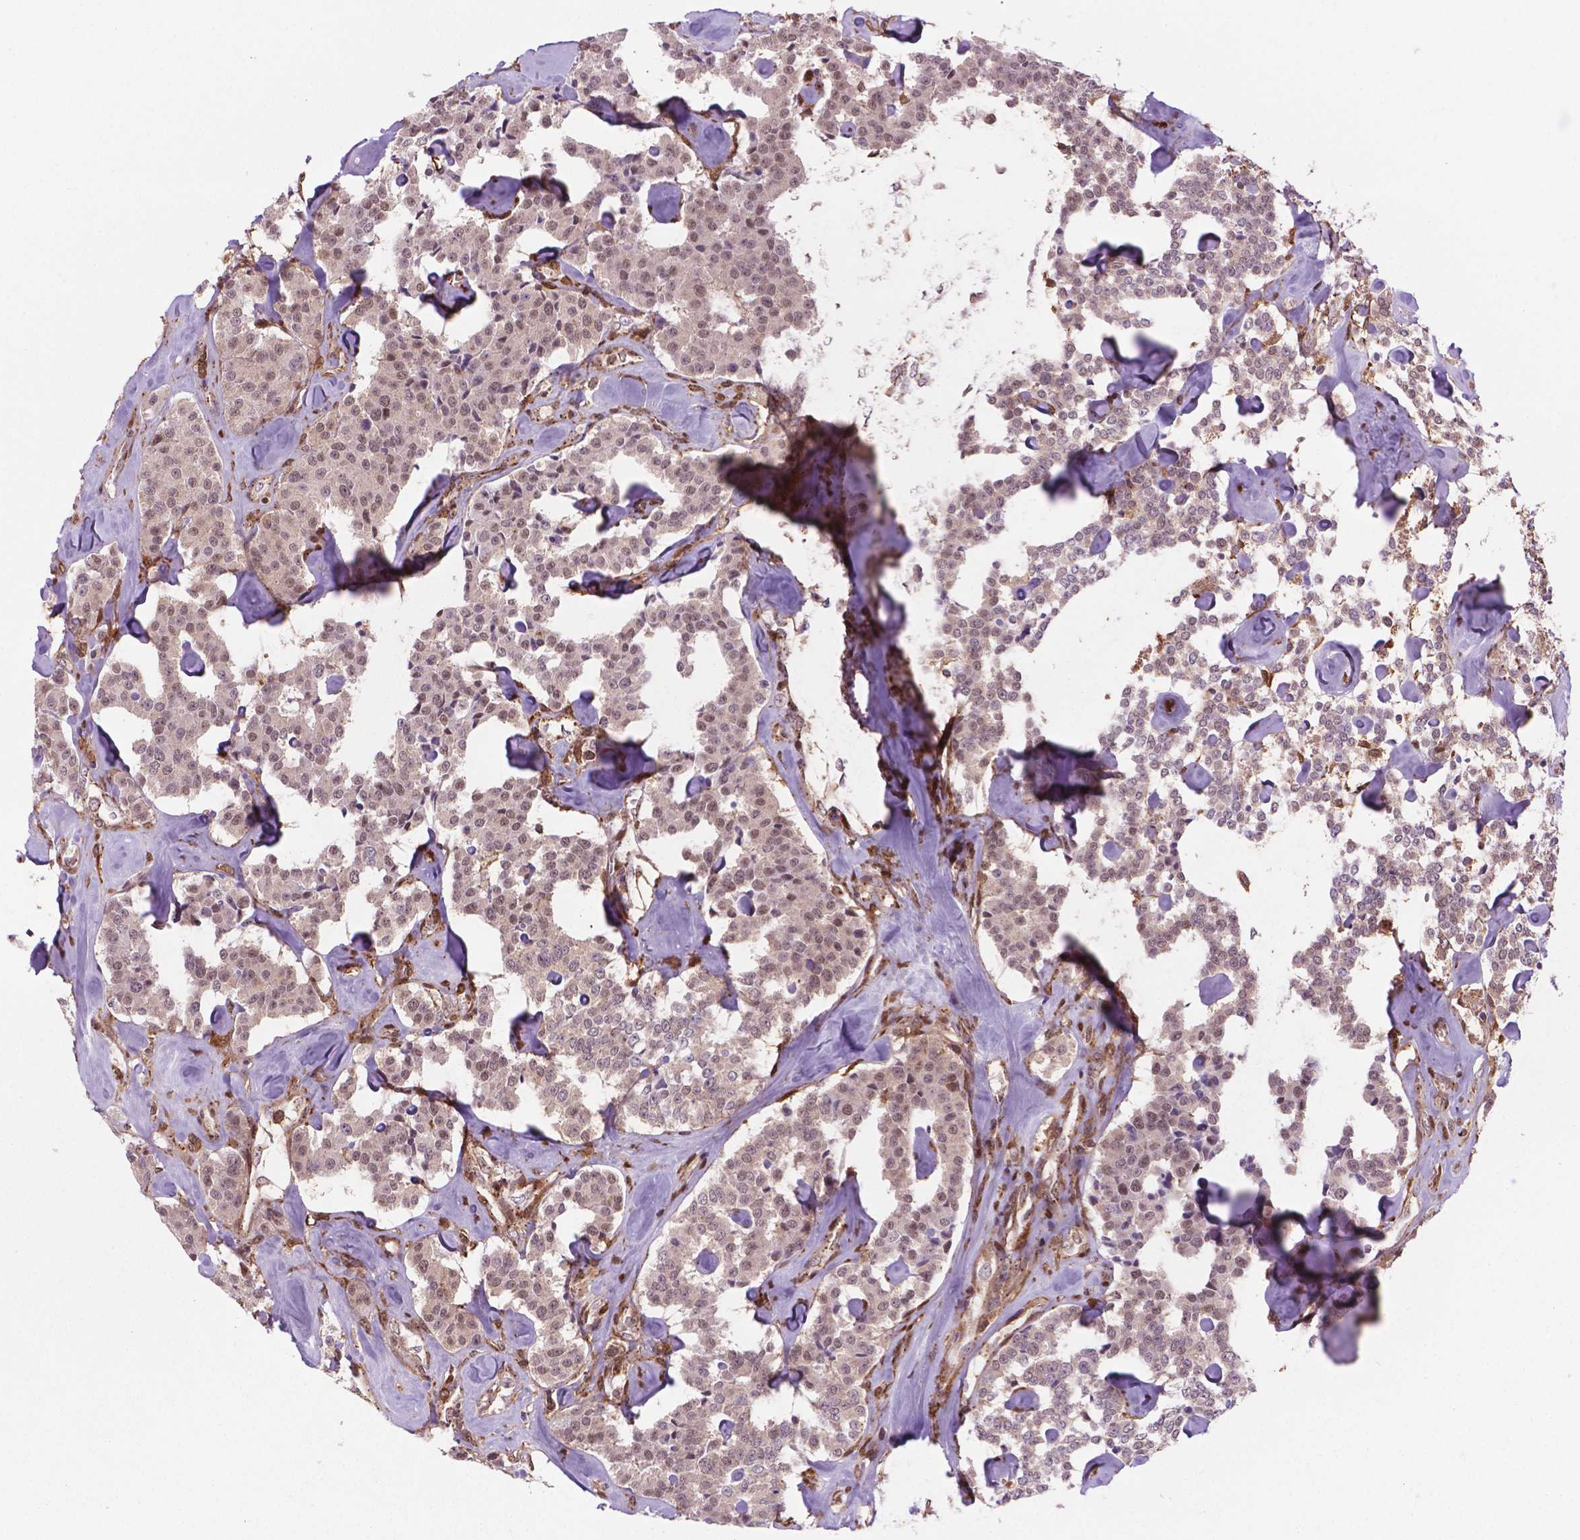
{"staining": {"intensity": "negative", "quantity": "none", "location": "none"}, "tissue": "carcinoid", "cell_type": "Tumor cells", "image_type": "cancer", "snomed": [{"axis": "morphology", "description": "Carcinoid, malignant, NOS"}, {"axis": "topography", "description": "Pancreas"}], "caption": "This is an immunohistochemistry micrograph of carcinoid. There is no staining in tumor cells.", "gene": "PLIN3", "patient": {"sex": "male", "age": 41}}